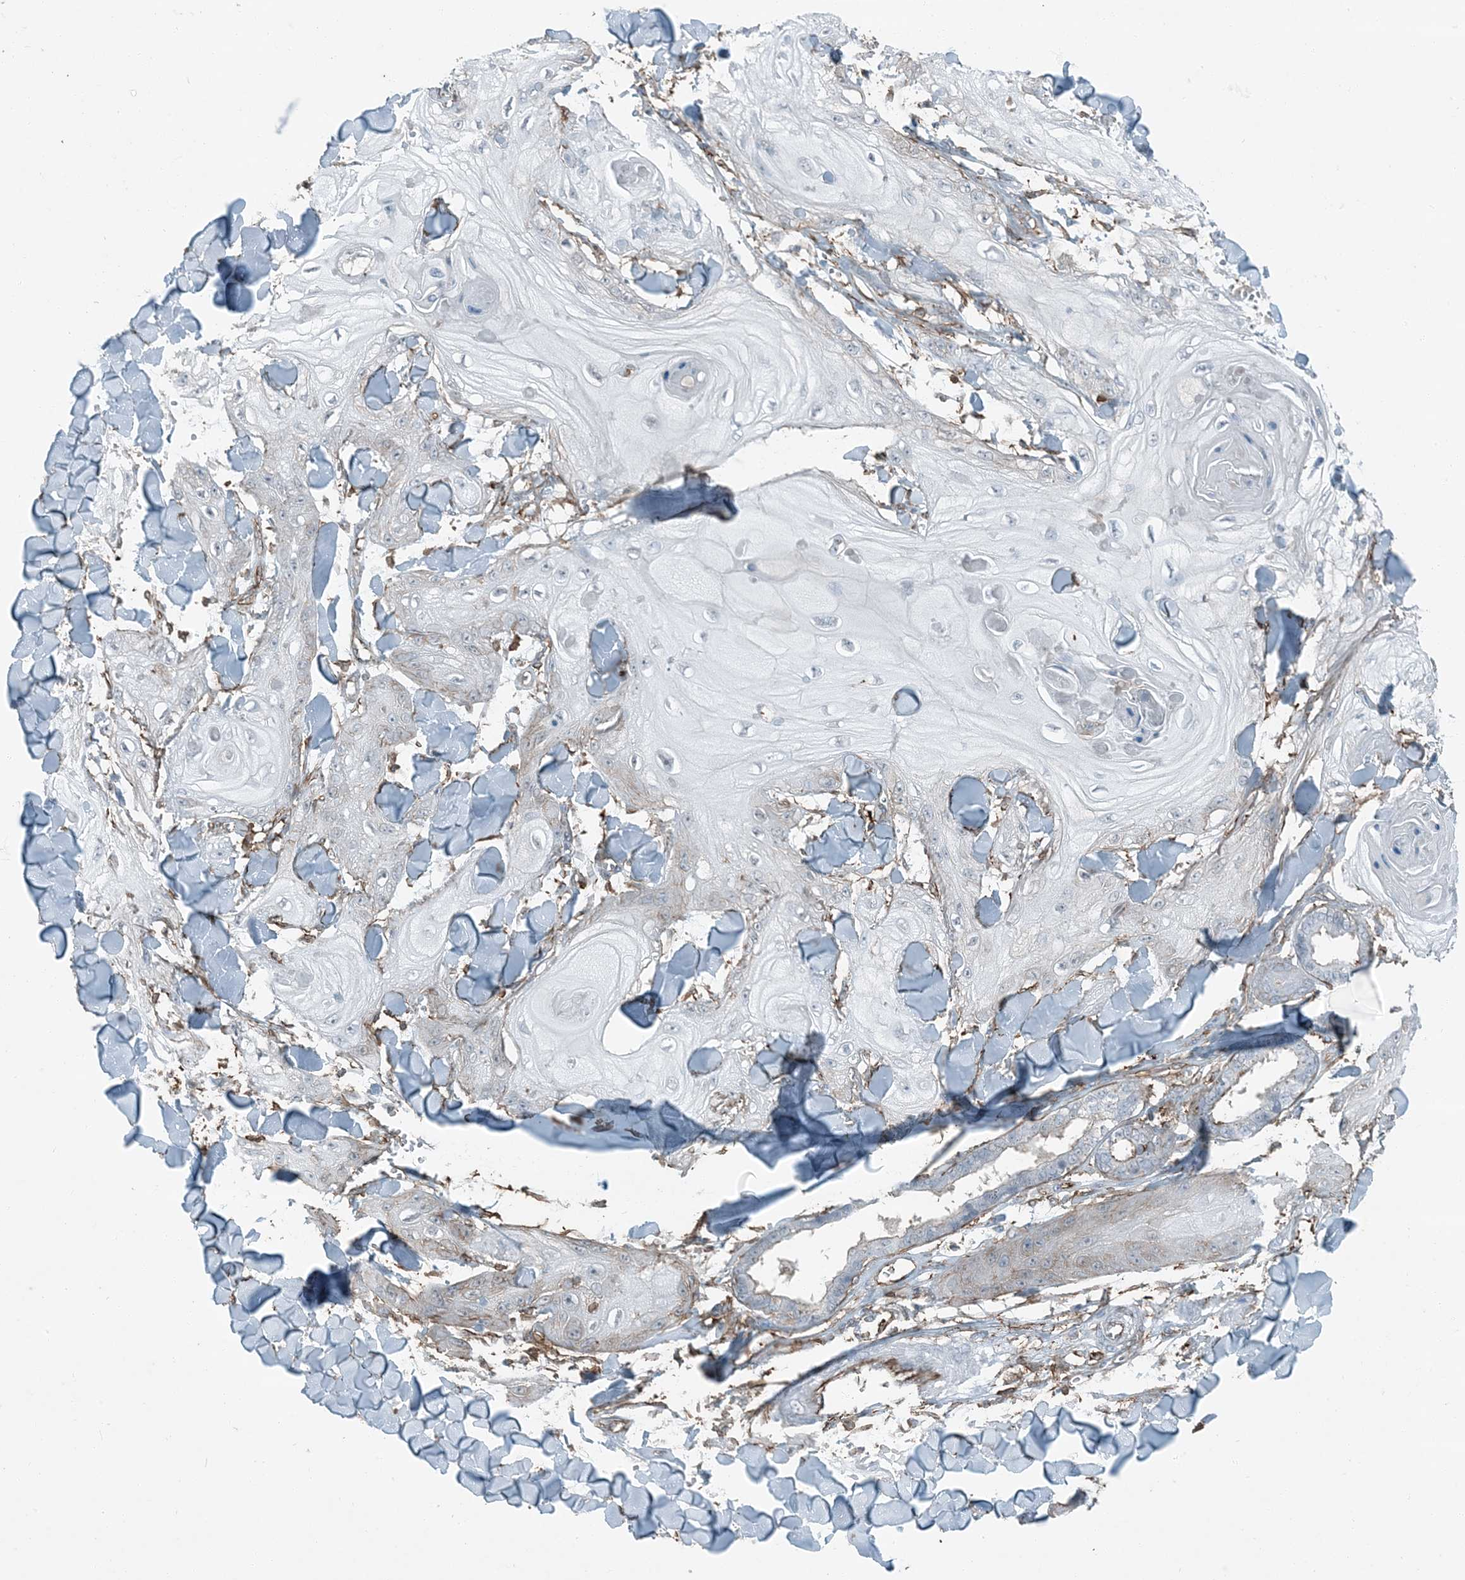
{"staining": {"intensity": "negative", "quantity": "none", "location": "none"}, "tissue": "skin cancer", "cell_type": "Tumor cells", "image_type": "cancer", "snomed": [{"axis": "morphology", "description": "Squamous cell carcinoma, NOS"}, {"axis": "topography", "description": "Skin"}], "caption": "Immunohistochemistry (IHC) of squamous cell carcinoma (skin) displays no staining in tumor cells.", "gene": "APOBEC3C", "patient": {"sex": "male", "age": 74}}